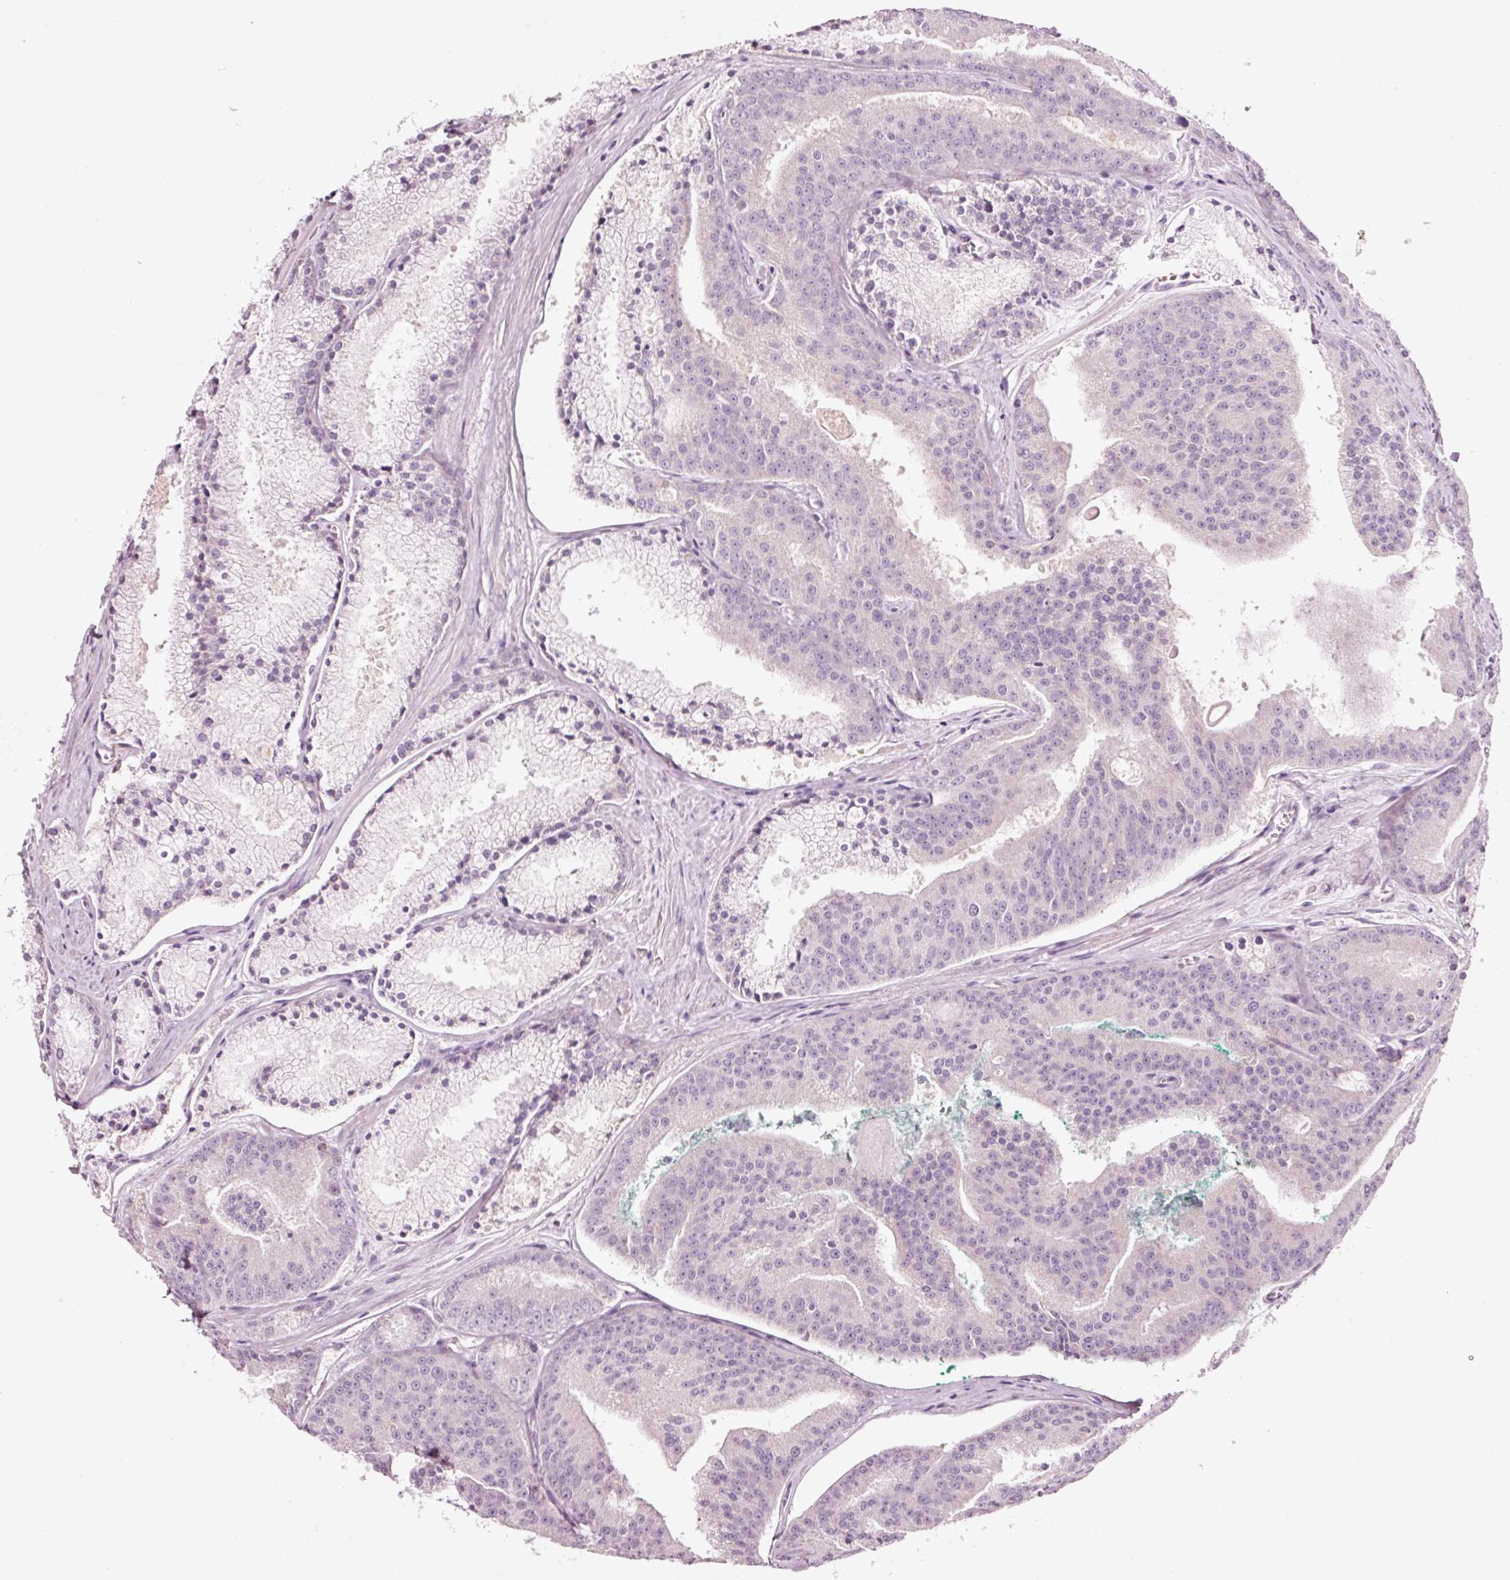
{"staining": {"intensity": "negative", "quantity": "none", "location": "none"}, "tissue": "prostate cancer", "cell_type": "Tumor cells", "image_type": "cancer", "snomed": [{"axis": "morphology", "description": "Adenocarcinoma, High grade"}, {"axis": "topography", "description": "Prostate"}], "caption": "Micrograph shows no significant protein staining in tumor cells of prostate cancer.", "gene": "LDHAL6B", "patient": {"sex": "male", "age": 61}}